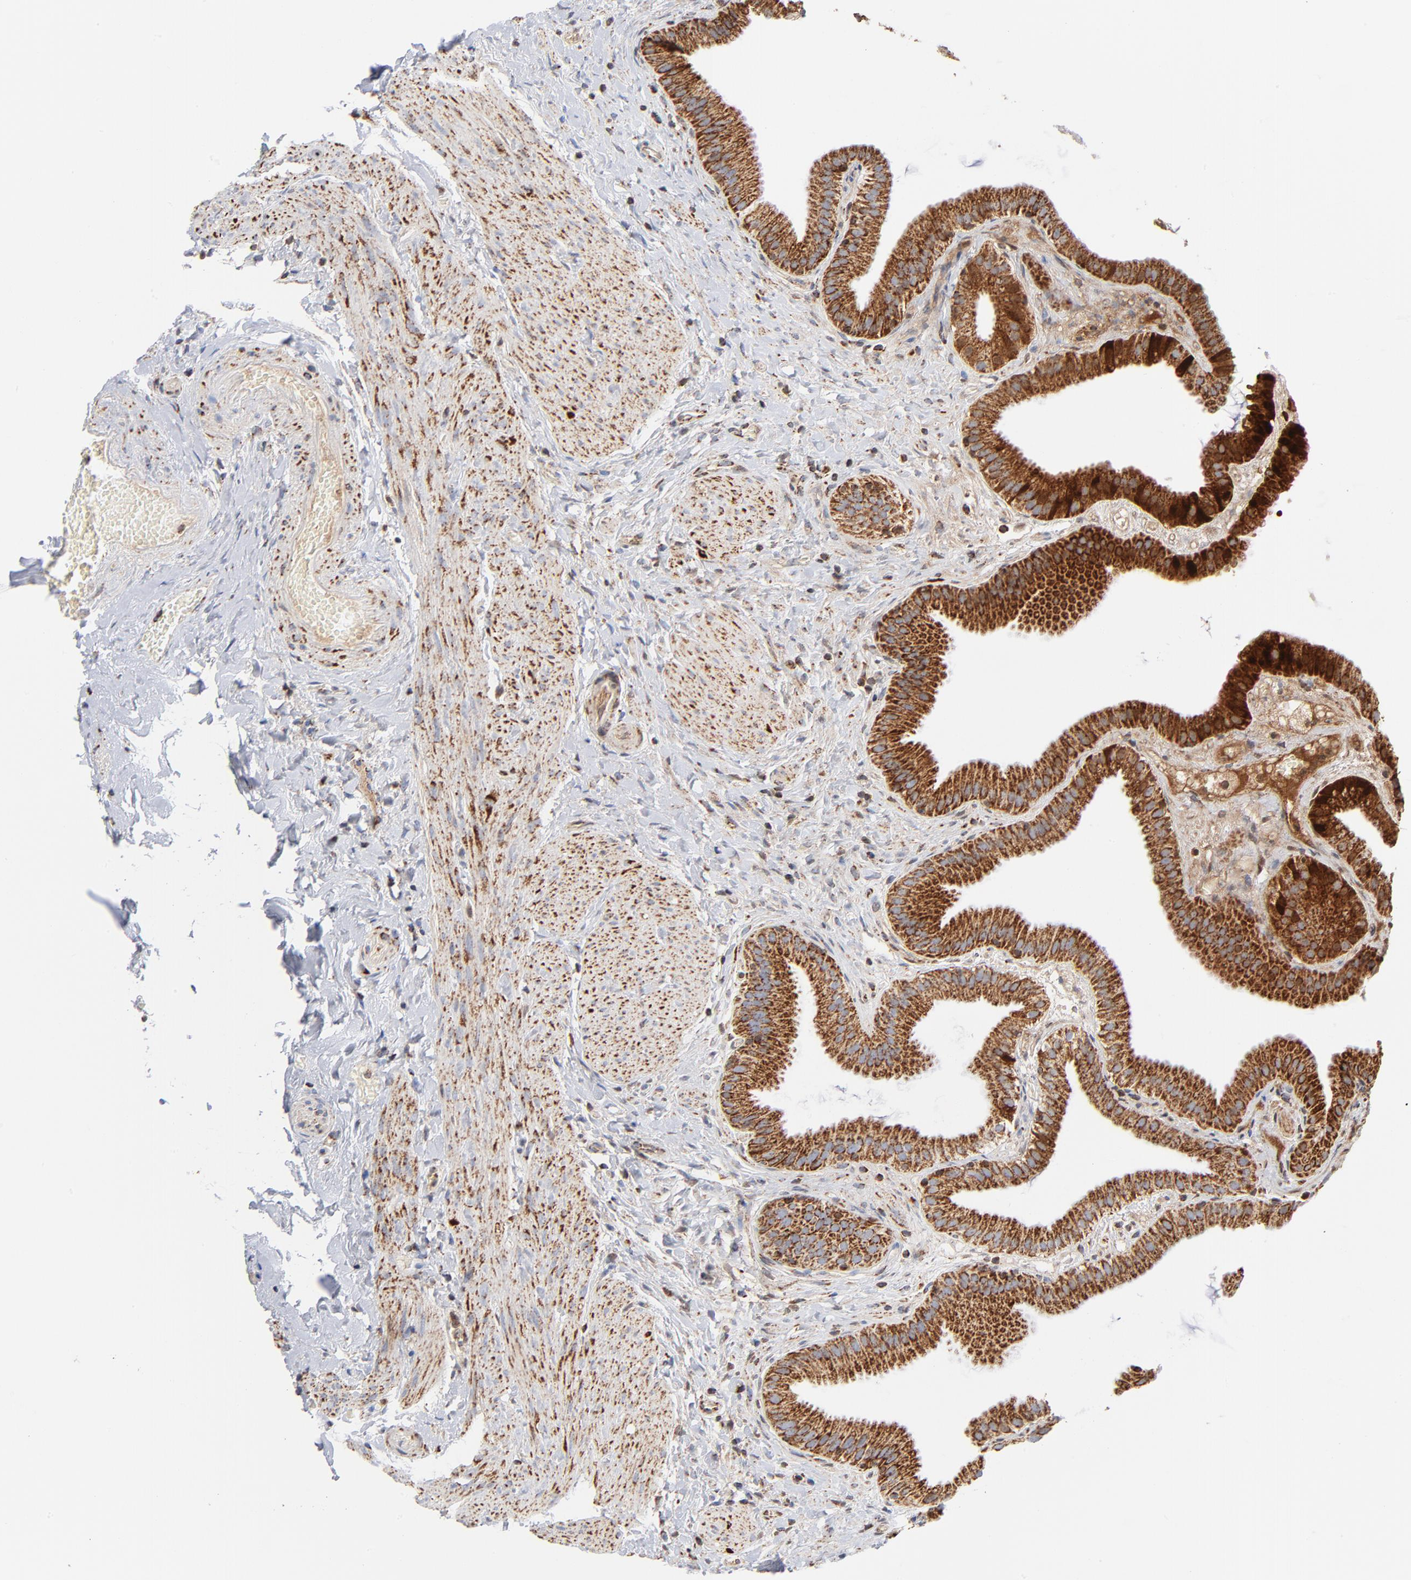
{"staining": {"intensity": "strong", "quantity": ">75%", "location": "cytoplasmic/membranous"}, "tissue": "gallbladder", "cell_type": "Glandular cells", "image_type": "normal", "snomed": [{"axis": "morphology", "description": "Normal tissue, NOS"}, {"axis": "topography", "description": "Gallbladder"}], "caption": "Immunohistochemistry histopathology image of benign human gallbladder stained for a protein (brown), which demonstrates high levels of strong cytoplasmic/membranous staining in about >75% of glandular cells.", "gene": "DIABLO", "patient": {"sex": "female", "age": 63}}